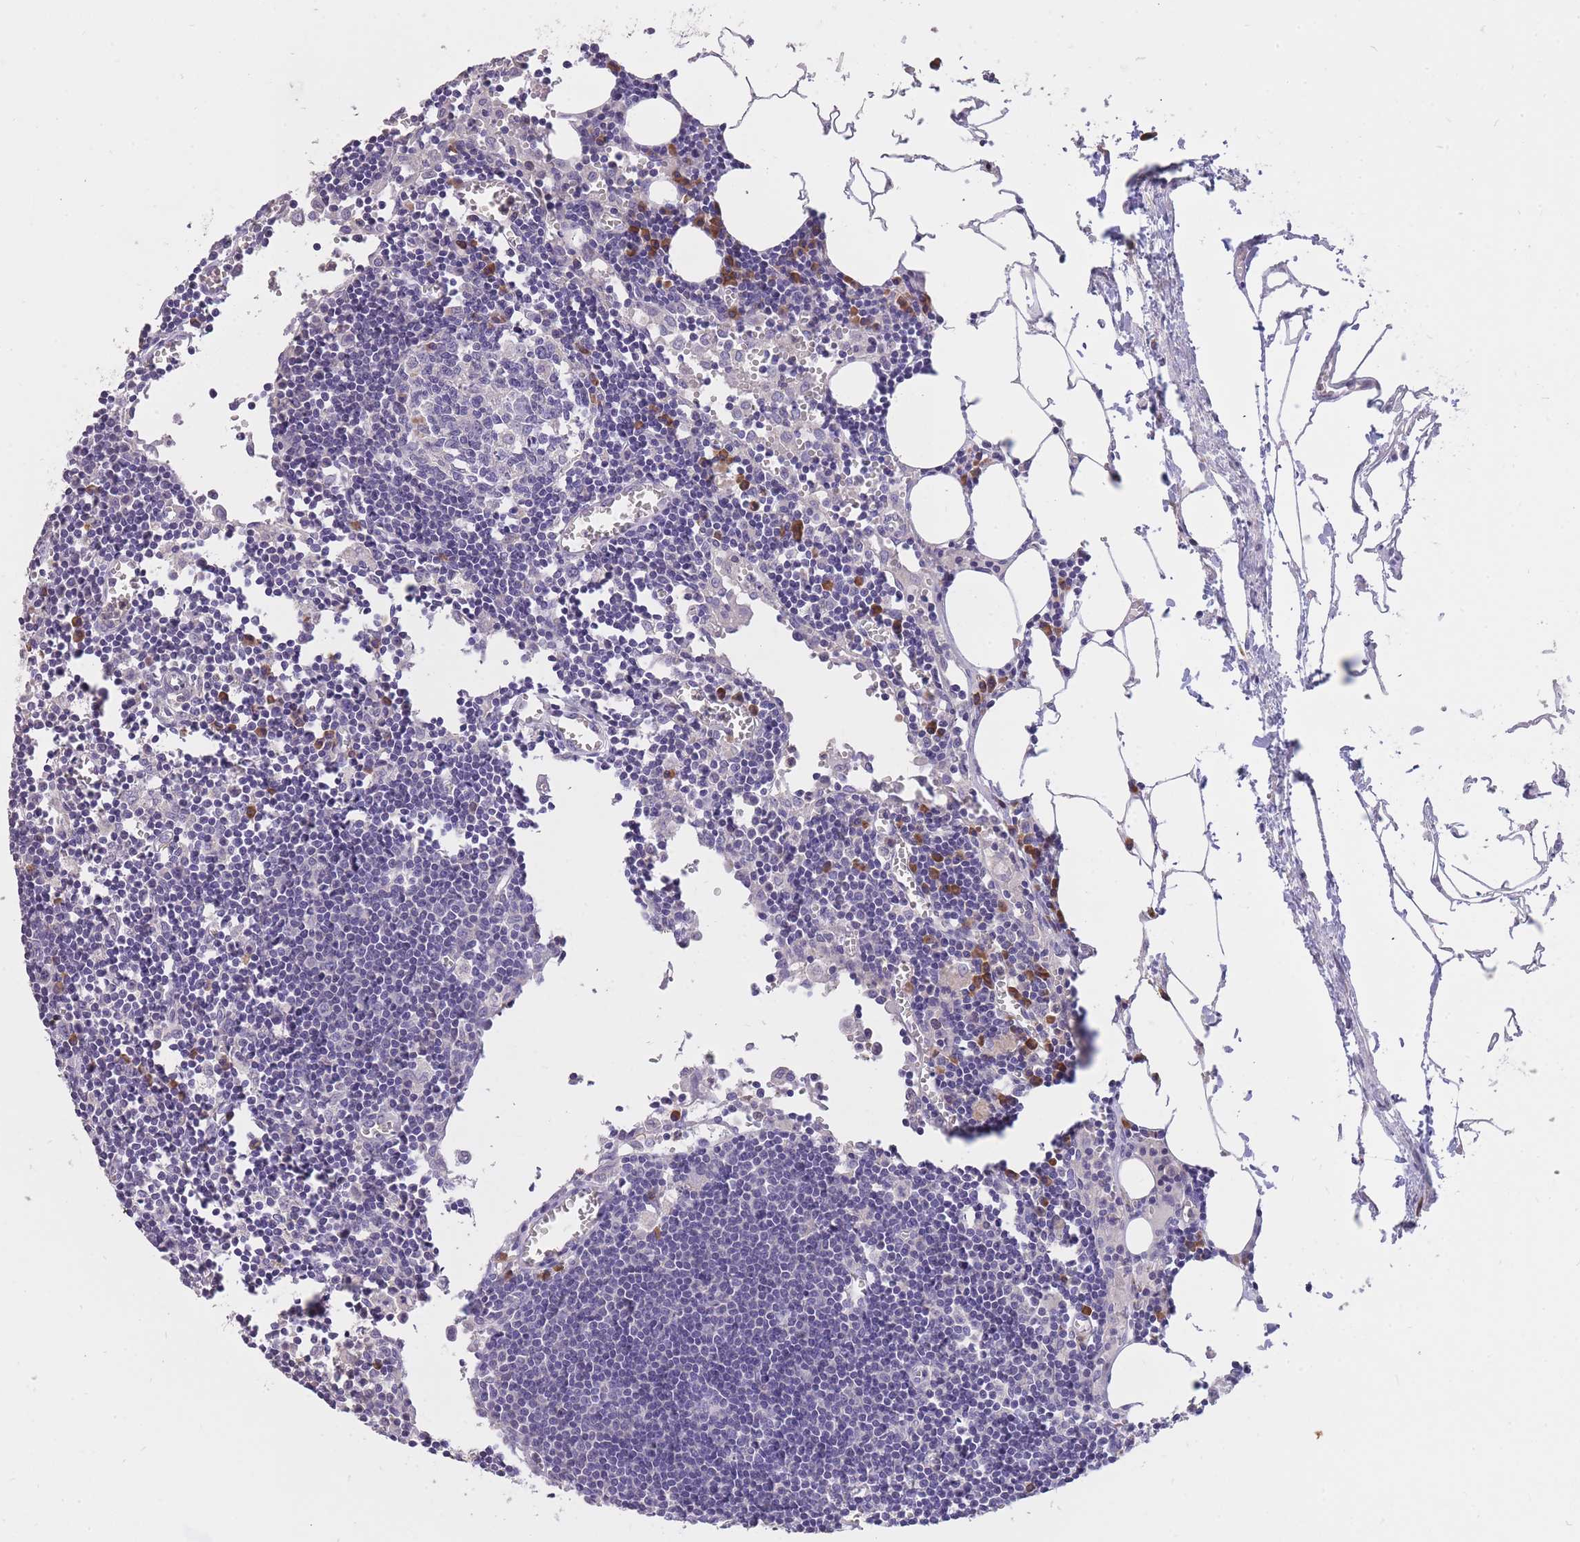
{"staining": {"intensity": "negative", "quantity": "none", "location": "none"}, "tissue": "lymph node", "cell_type": "Germinal center cells", "image_type": "normal", "snomed": [{"axis": "morphology", "description": "Normal tissue, NOS"}, {"axis": "topography", "description": "Lymph node"}], "caption": "IHC image of unremarkable human lymph node stained for a protein (brown), which shows no staining in germinal center cells.", "gene": "FRG2B", "patient": {"sex": "male", "age": 62}}